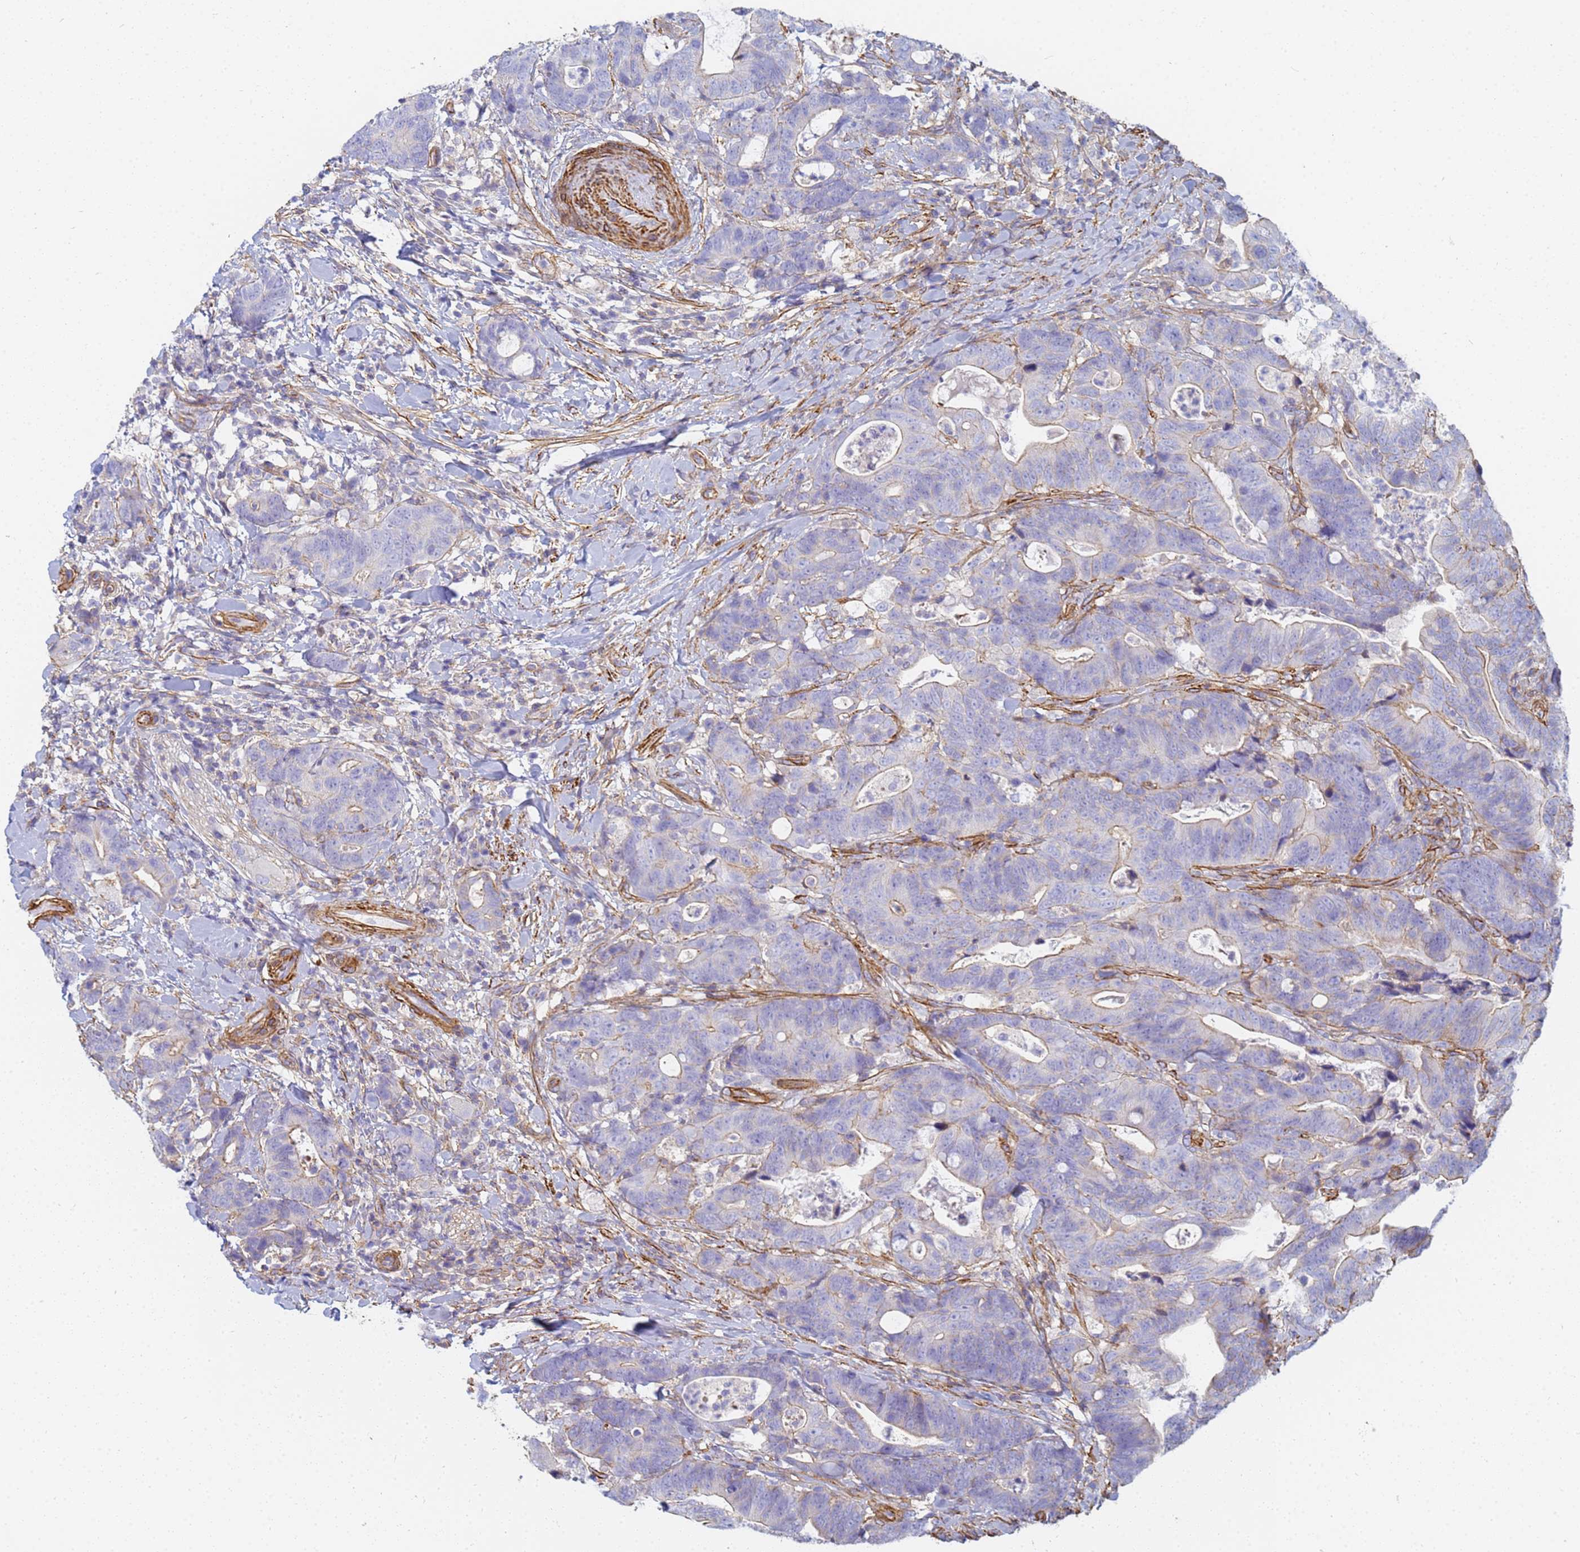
{"staining": {"intensity": "moderate", "quantity": "<25%", "location": "cytoplasmic/membranous"}, "tissue": "colorectal cancer", "cell_type": "Tumor cells", "image_type": "cancer", "snomed": [{"axis": "morphology", "description": "Adenocarcinoma, NOS"}, {"axis": "topography", "description": "Colon"}], "caption": "IHC photomicrograph of neoplastic tissue: human colorectal cancer stained using IHC shows low levels of moderate protein expression localized specifically in the cytoplasmic/membranous of tumor cells, appearing as a cytoplasmic/membranous brown color.", "gene": "TPM1", "patient": {"sex": "female", "age": 82}}